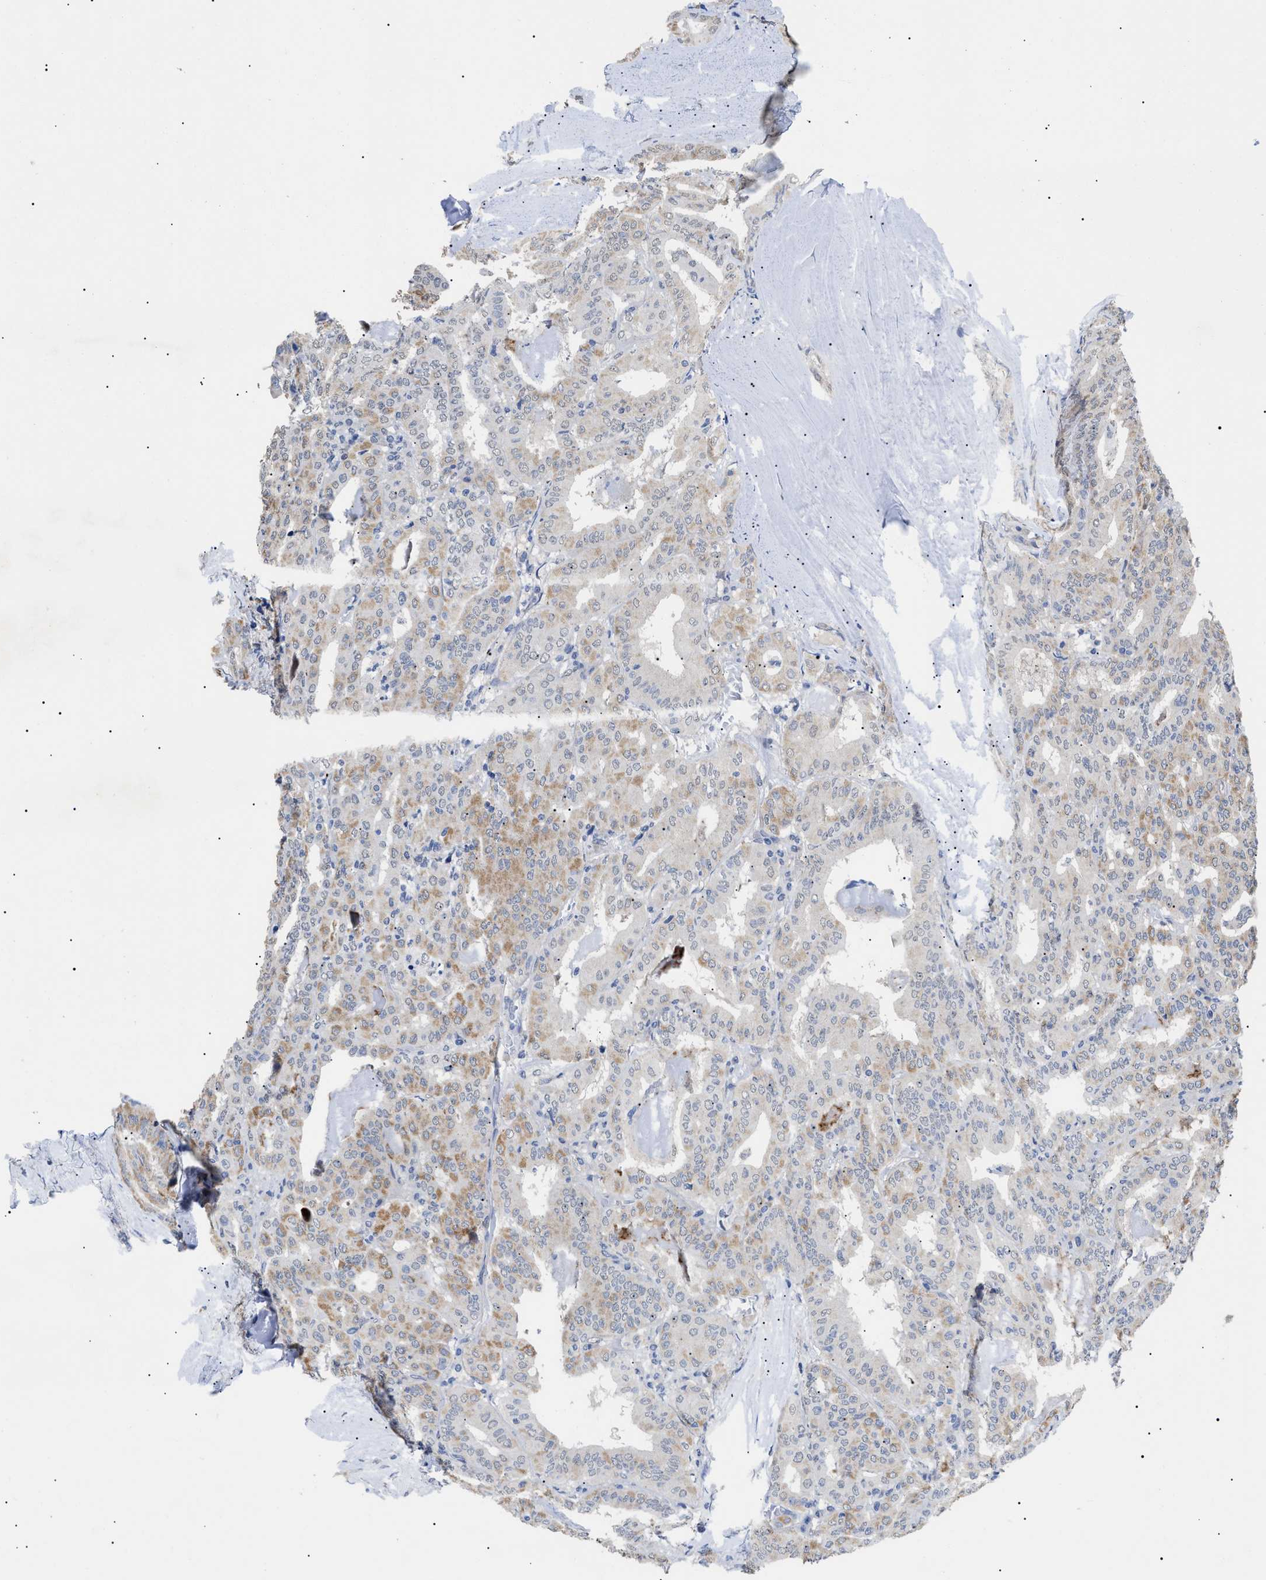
{"staining": {"intensity": "weak", "quantity": "<25%", "location": "cytoplasmic/membranous"}, "tissue": "thyroid cancer", "cell_type": "Tumor cells", "image_type": "cancer", "snomed": [{"axis": "morphology", "description": "Papillary adenocarcinoma, NOS"}, {"axis": "topography", "description": "Thyroid gland"}], "caption": "Tumor cells are negative for brown protein staining in papillary adenocarcinoma (thyroid).", "gene": "SFXN5", "patient": {"sex": "female", "age": 42}}